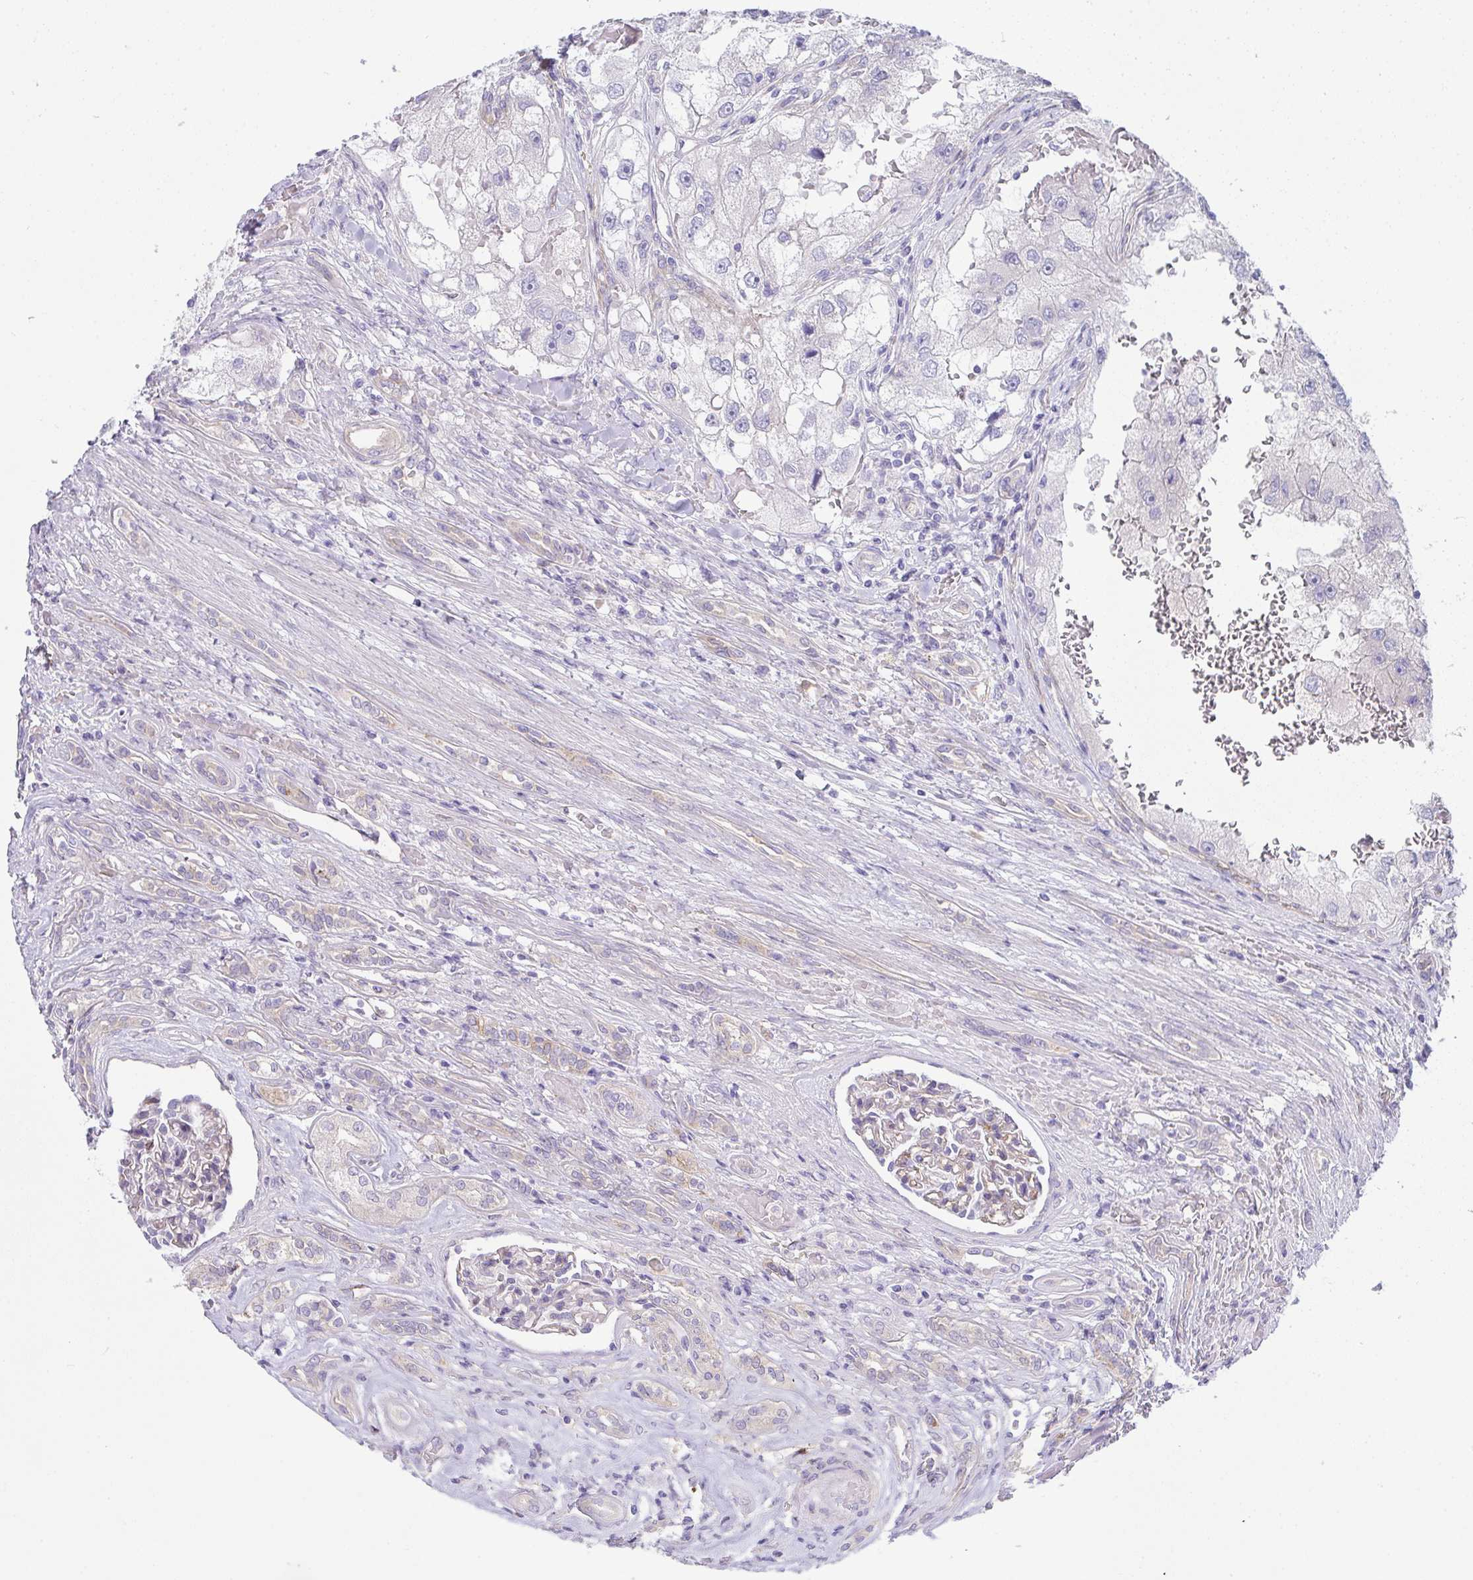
{"staining": {"intensity": "negative", "quantity": "none", "location": "none"}, "tissue": "renal cancer", "cell_type": "Tumor cells", "image_type": "cancer", "snomed": [{"axis": "morphology", "description": "Adenocarcinoma, NOS"}, {"axis": "topography", "description": "Kidney"}], "caption": "Immunohistochemistry of renal adenocarcinoma demonstrates no positivity in tumor cells. The staining was performed using DAB to visualize the protein expression in brown, while the nuclei were stained in blue with hematoxylin (Magnification: 20x).", "gene": "GAB1", "patient": {"sex": "male", "age": 63}}